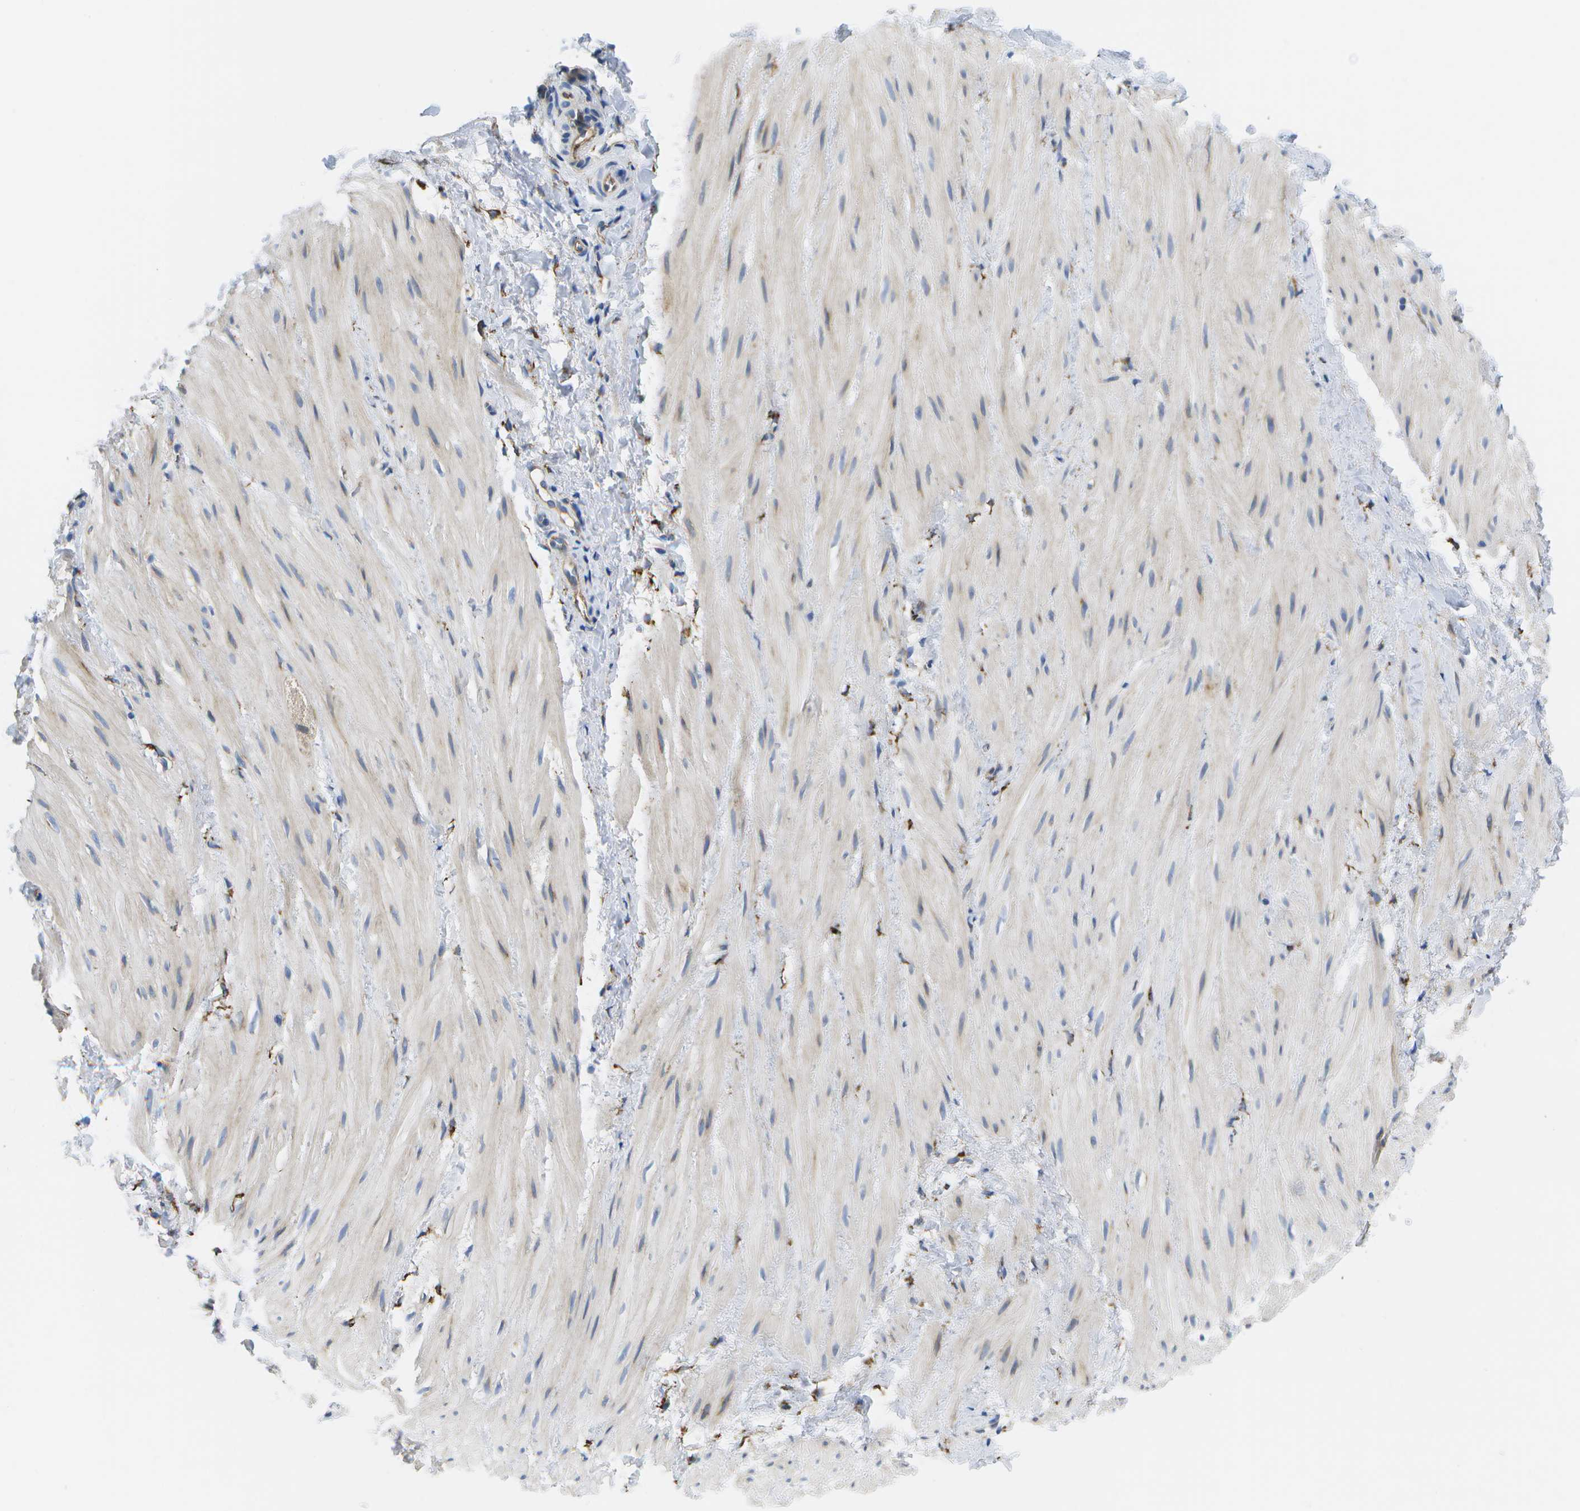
{"staining": {"intensity": "negative", "quantity": "none", "location": "none"}, "tissue": "smooth muscle", "cell_type": "Smooth muscle cells", "image_type": "normal", "snomed": [{"axis": "morphology", "description": "Normal tissue, NOS"}, {"axis": "topography", "description": "Smooth muscle"}], "caption": "There is no significant staining in smooth muscle cells of smooth muscle. (DAB IHC, high magnification).", "gene": "ZDHHC17", "patient": {"sex": "male", "age": 16}}